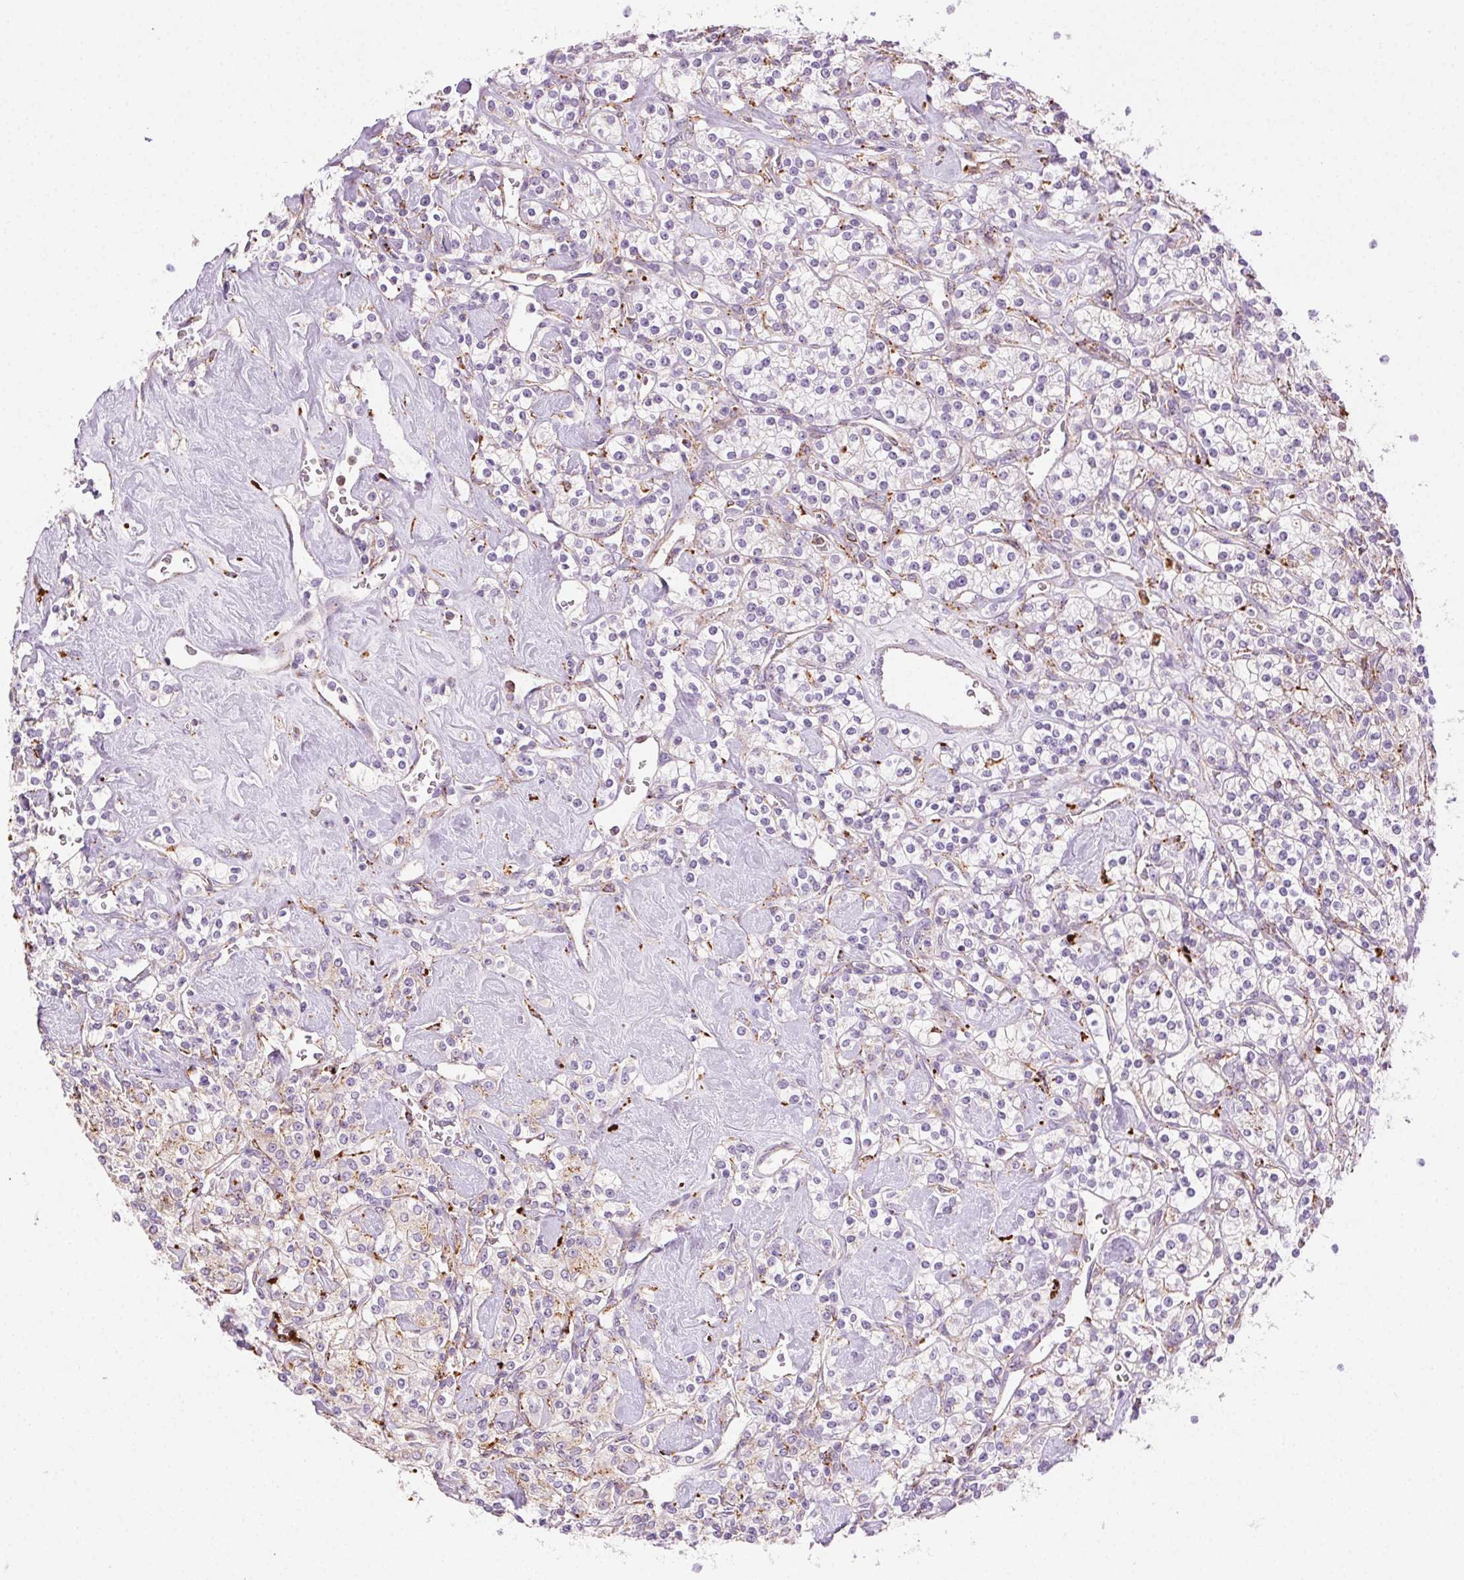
{"staining": {"intensity": "negative", "quantity": "none", "location": "none"}, "tissue": "renal cancer", "cell_type": "Tumor cells", "image_type": "cancer", "snomed": [{"axis": "morphology", "description": "Adenocarcinoma, NOS"}, {"axis": "topography", "description": "Kidney"}], "caption": "Immunohistochemistry (IHC) of renal cancer demonstrates no expression in tumor cells. (DAB (3,3'-diaminobenzidine) immunohistochemistry, high magnification).", "gene": "SCPEP1", "patient": {"sex": "male", "age": 77}}